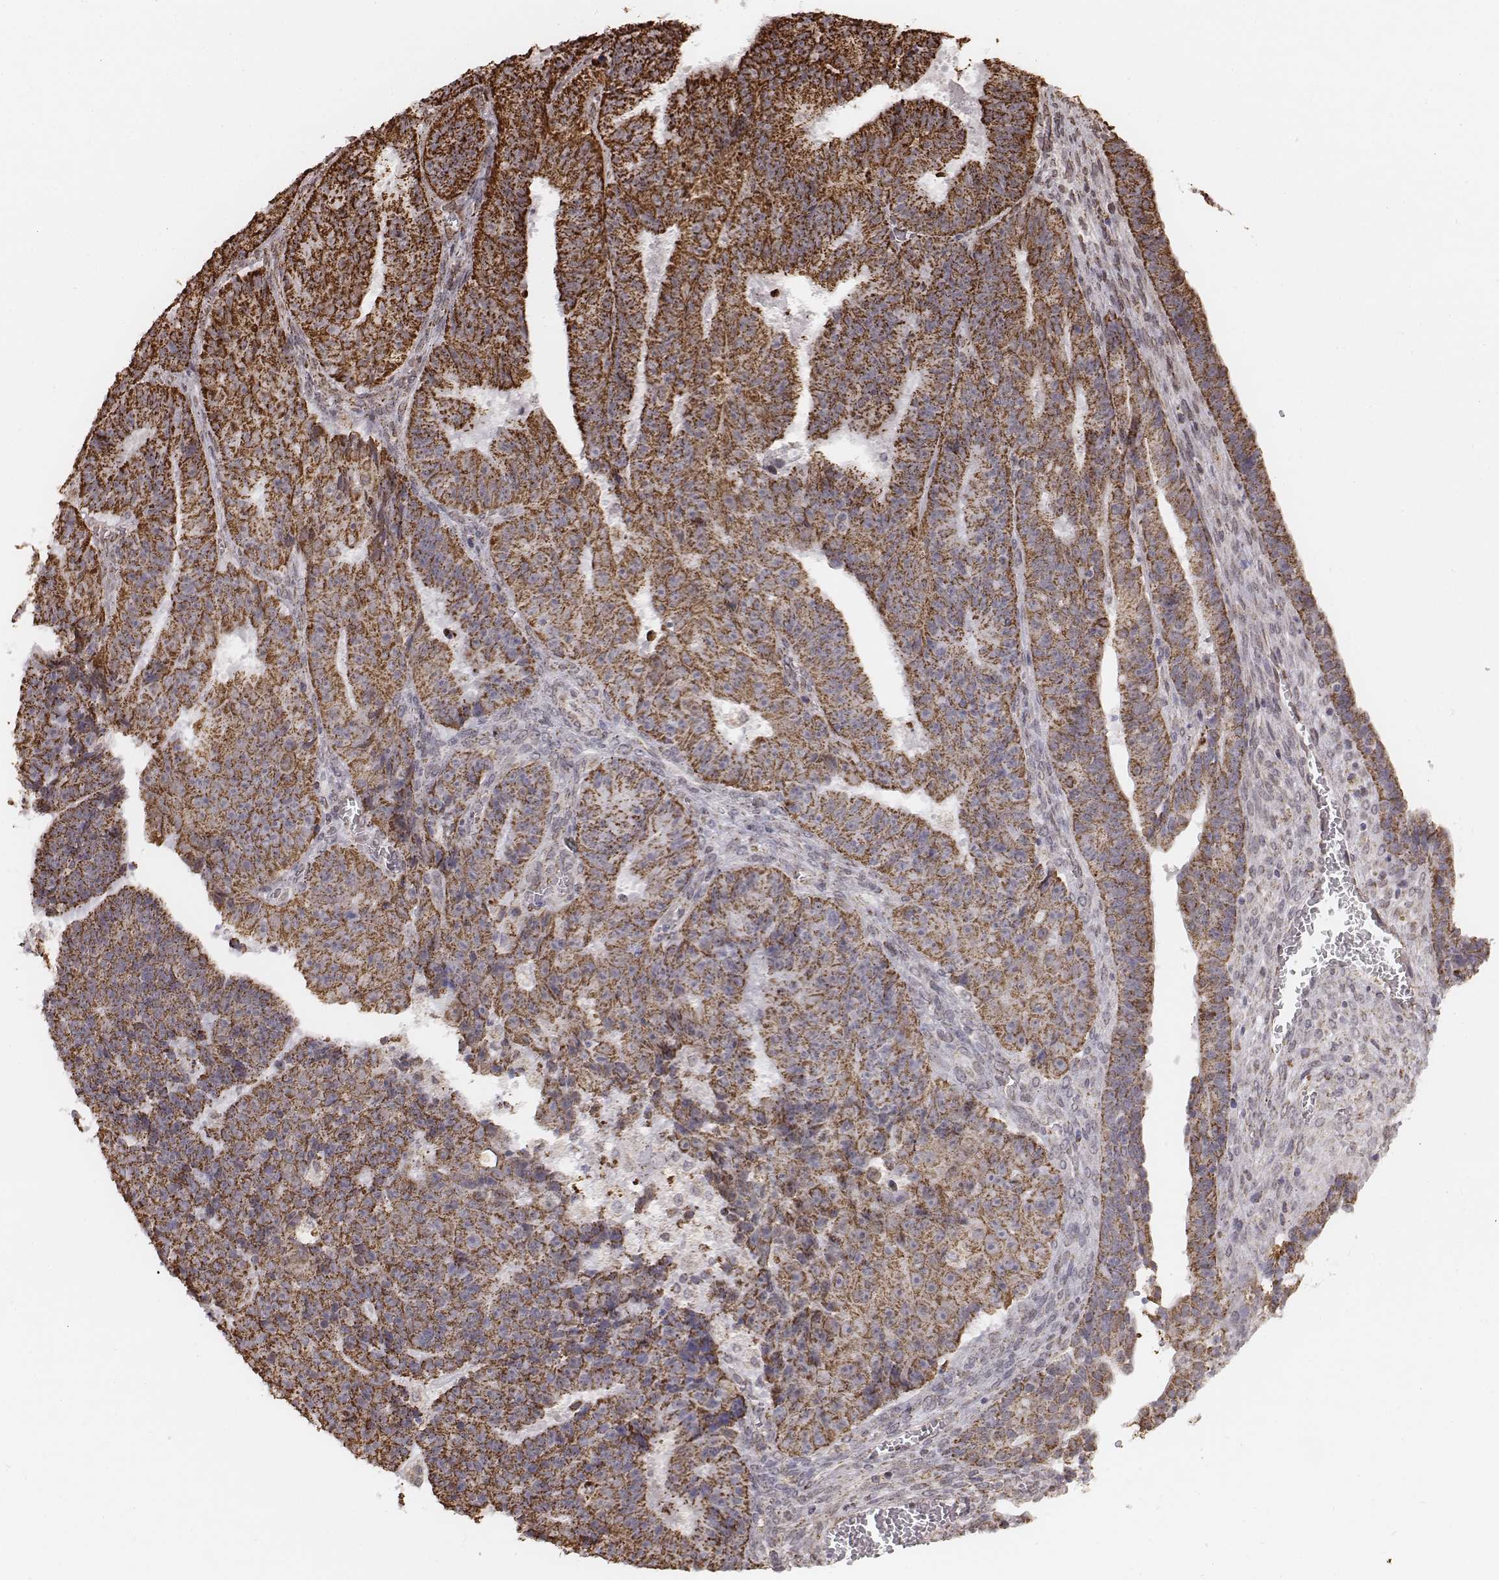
{"staining": {"intensity": "strong", "quantity": ">75%", "location": "cytoplasmic/membranous"}, "tissue": "ovarian cancer", "cell_type": "Tumor cells", "image_type": "cancer", "snomed": [{"axis": "morphology", "description": "Carcinoma, endometroid"}, {"axis": "topography", "description": "Ovary"}], "caption": "Immunohistochemistry (DAB) staining of ovarian endometroid carcinoma shows strong cytoplasmic/membranous protein expression in about >75% of tumor cells.", "gene": "ACOT2", "patient": {"sex": "female", "age": 42}}